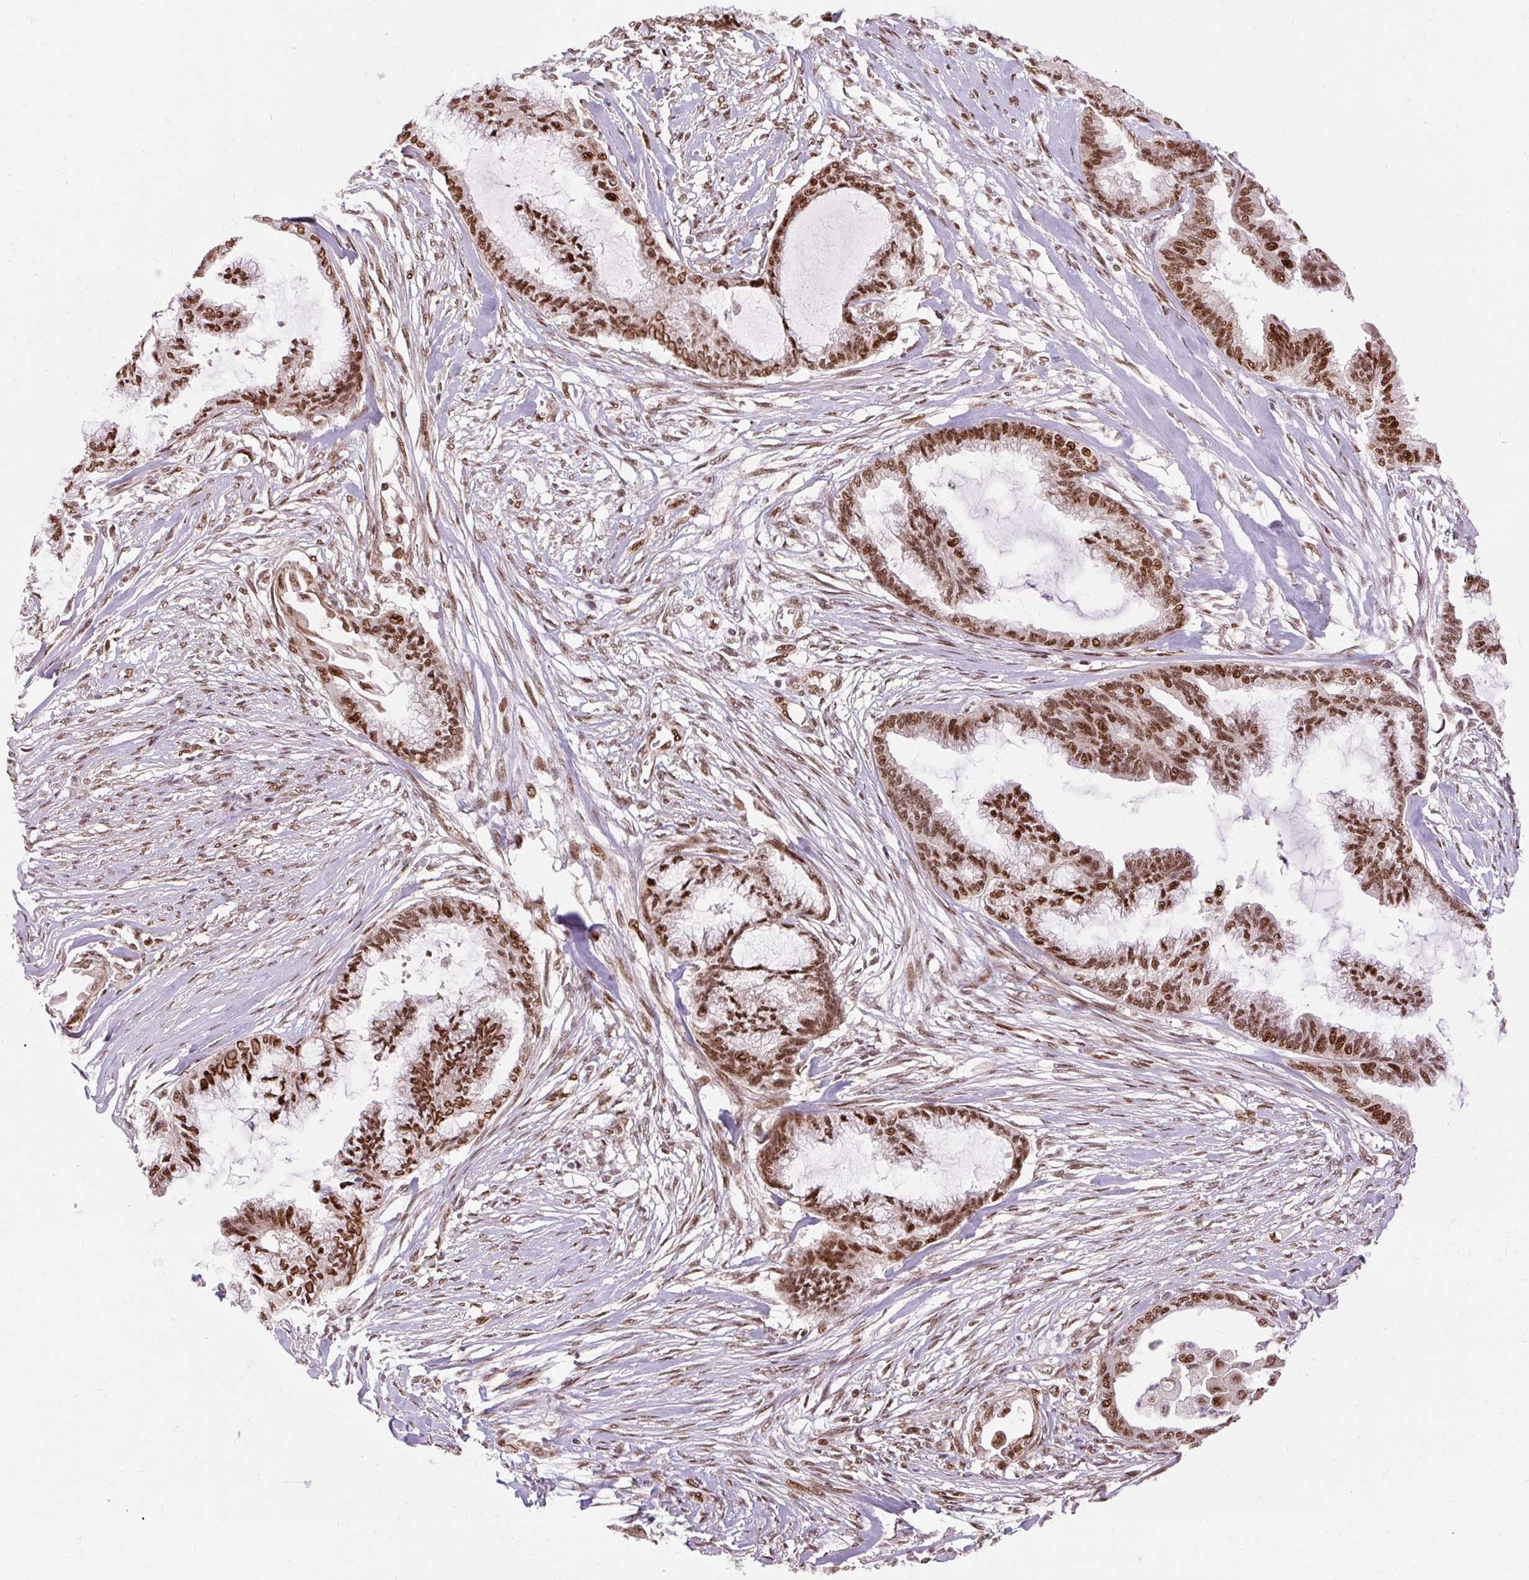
{"staining": {"intensity": "strong", "quantity": ">75%", "location": "nuclear"}, "tissue": "endometrial cancer", "cell_type": "Tumor cells", "image_type": "cancer", "snomed": [{"axis": "morphology", "description": "Adenocarcinoma, NOS"}, {"axis": "topography", "description": "Endometrium"}], "caption": "Immunohistochemical staining of human adenocarcinoma (endometrial) reveals high levels of strong nuclear protein positivity in about >75% of tumor cells.", "gene": "MECOM", "patient": {"sex": "female", "age": 86}}